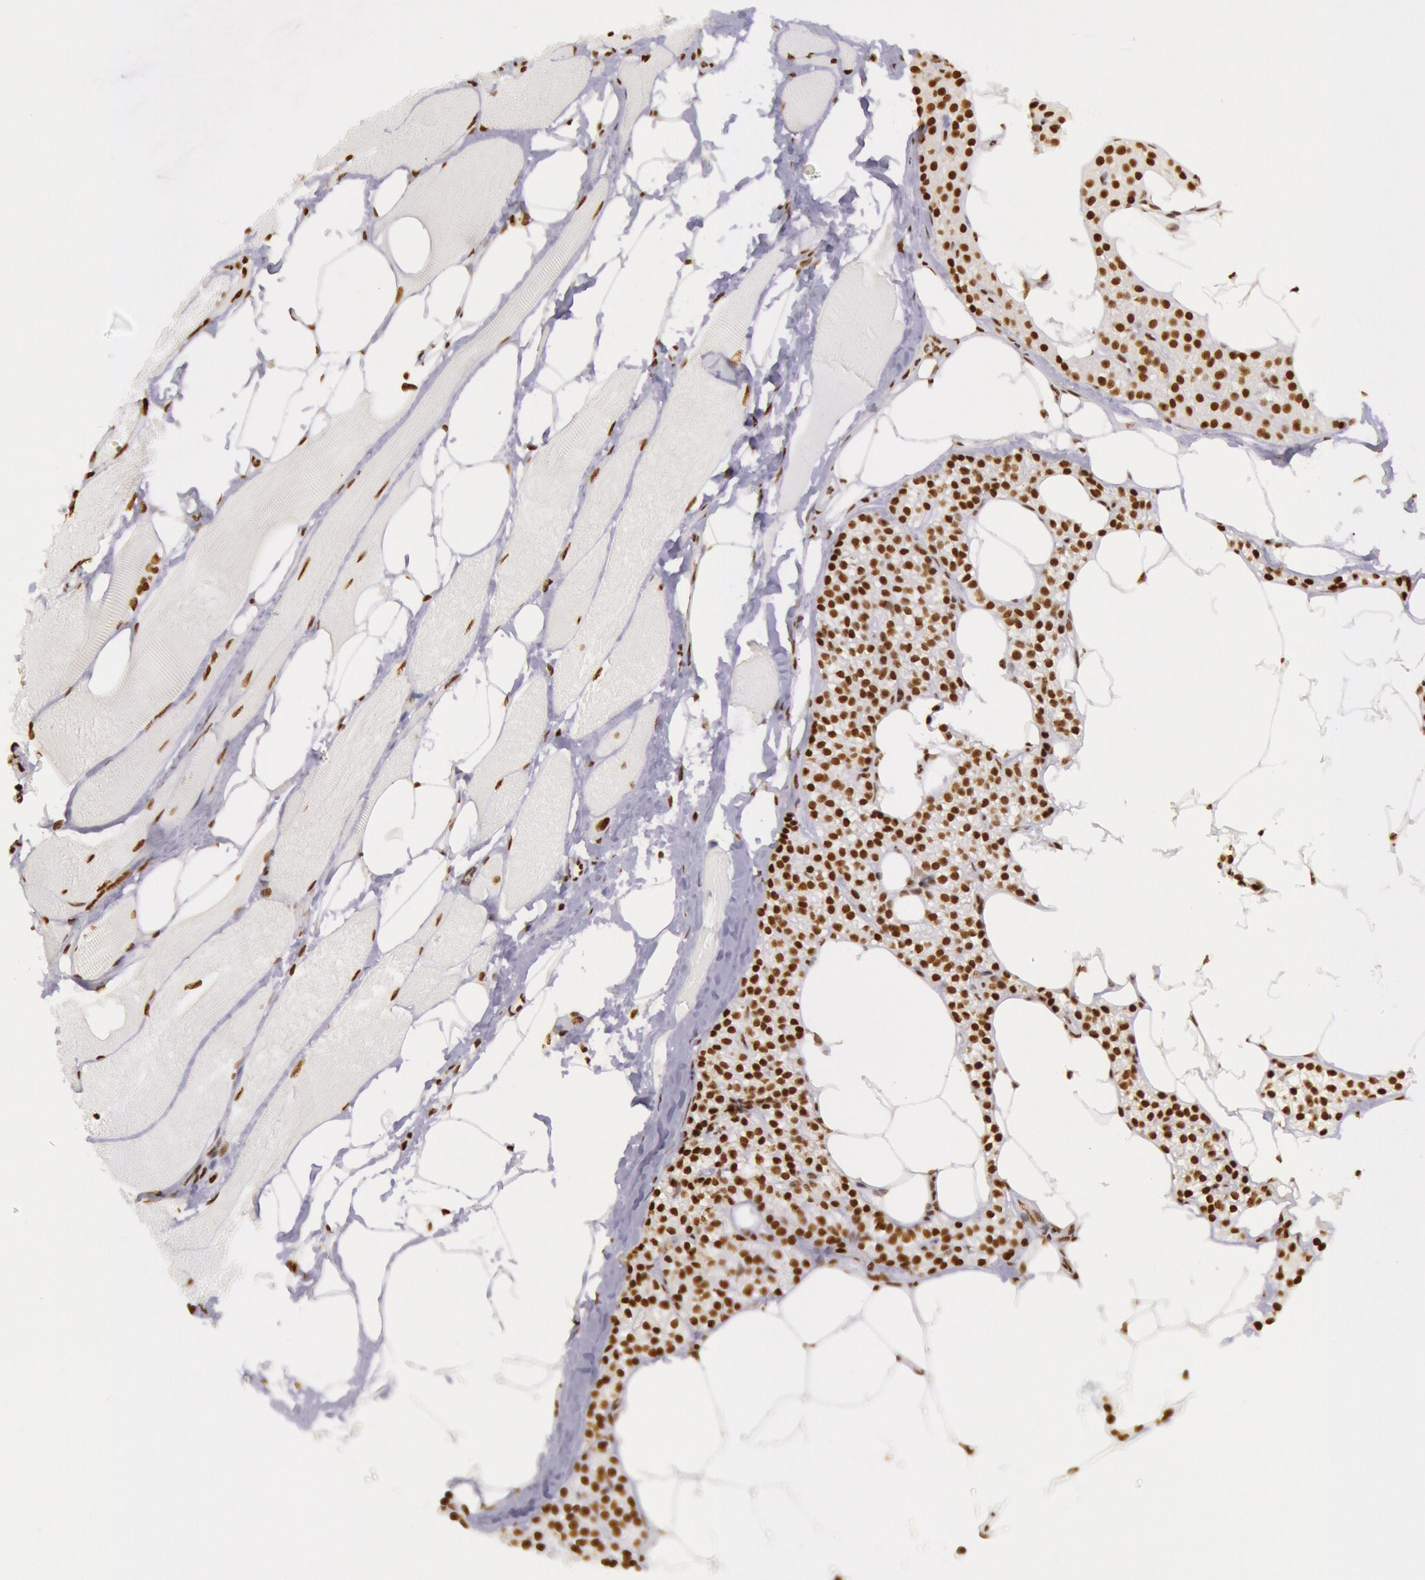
{"staining": {"intensity": "moderate", "quantity": ">75%", "location": "nuclear"}, "tissue": "skeletal muscle", "cell_type": "Myocytes", "image_type": "normal", "snomed": [{"axis": "morphology", "description": "Normal tissue, NOS"}, {"axis": "topography", "description": "Skeletal muscle"}, {"axis": "topography", "description": "Parathyroid gland"}], "caption": "IHC (DAB (3,3'-diaminobenzidine)) staining of normal human skeletal muscle shows moderate nuclear protein positivity in approximately >75% of myocytes. IHC stains the protein in brown and the nuclei are stained blue.", "gene": "HNRNPH1", "patient": {"sex": "female", "age": 37}}